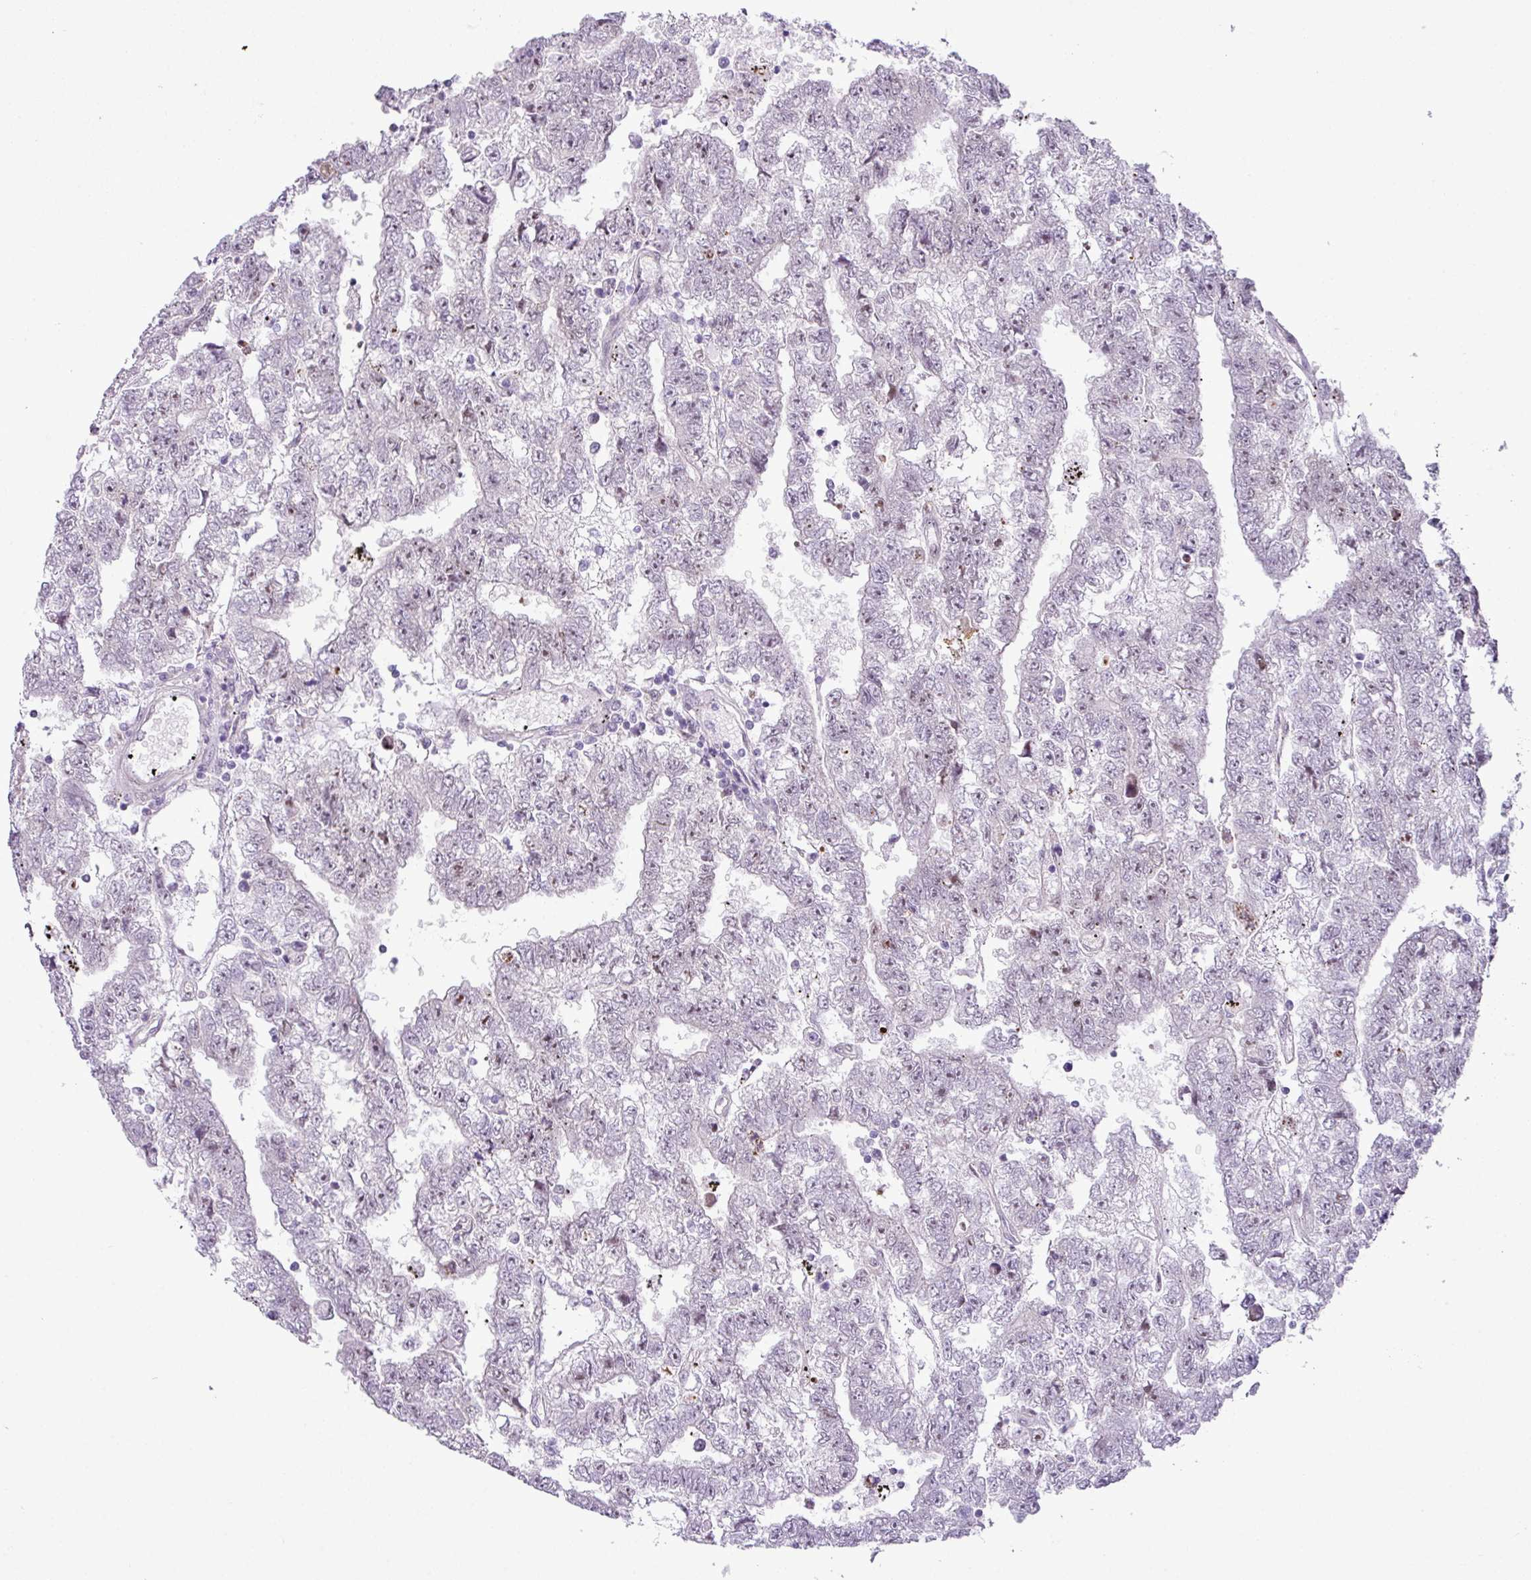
{"staining": {"intensity": "weak", "quantity": "<25%", "location": "nuclear"}, "tissue": "testis cancer", "cell_type": "Tumor cells", "image_type": "cancer", "snomed": [{"axis": "morphology", "description": "Carcinoma, Embryonal, NOS"}, {"axis": "topography", "description": "Testis"}], "caption": "High power microscopy photomicrograph of an immunohistochemistry (IHC) micrograph of embryonal carcinoma (testis), revealing no significant positivity in tumor cells.", "gene": "MAK16", "patient": {"sex": "male", "age": 25}}